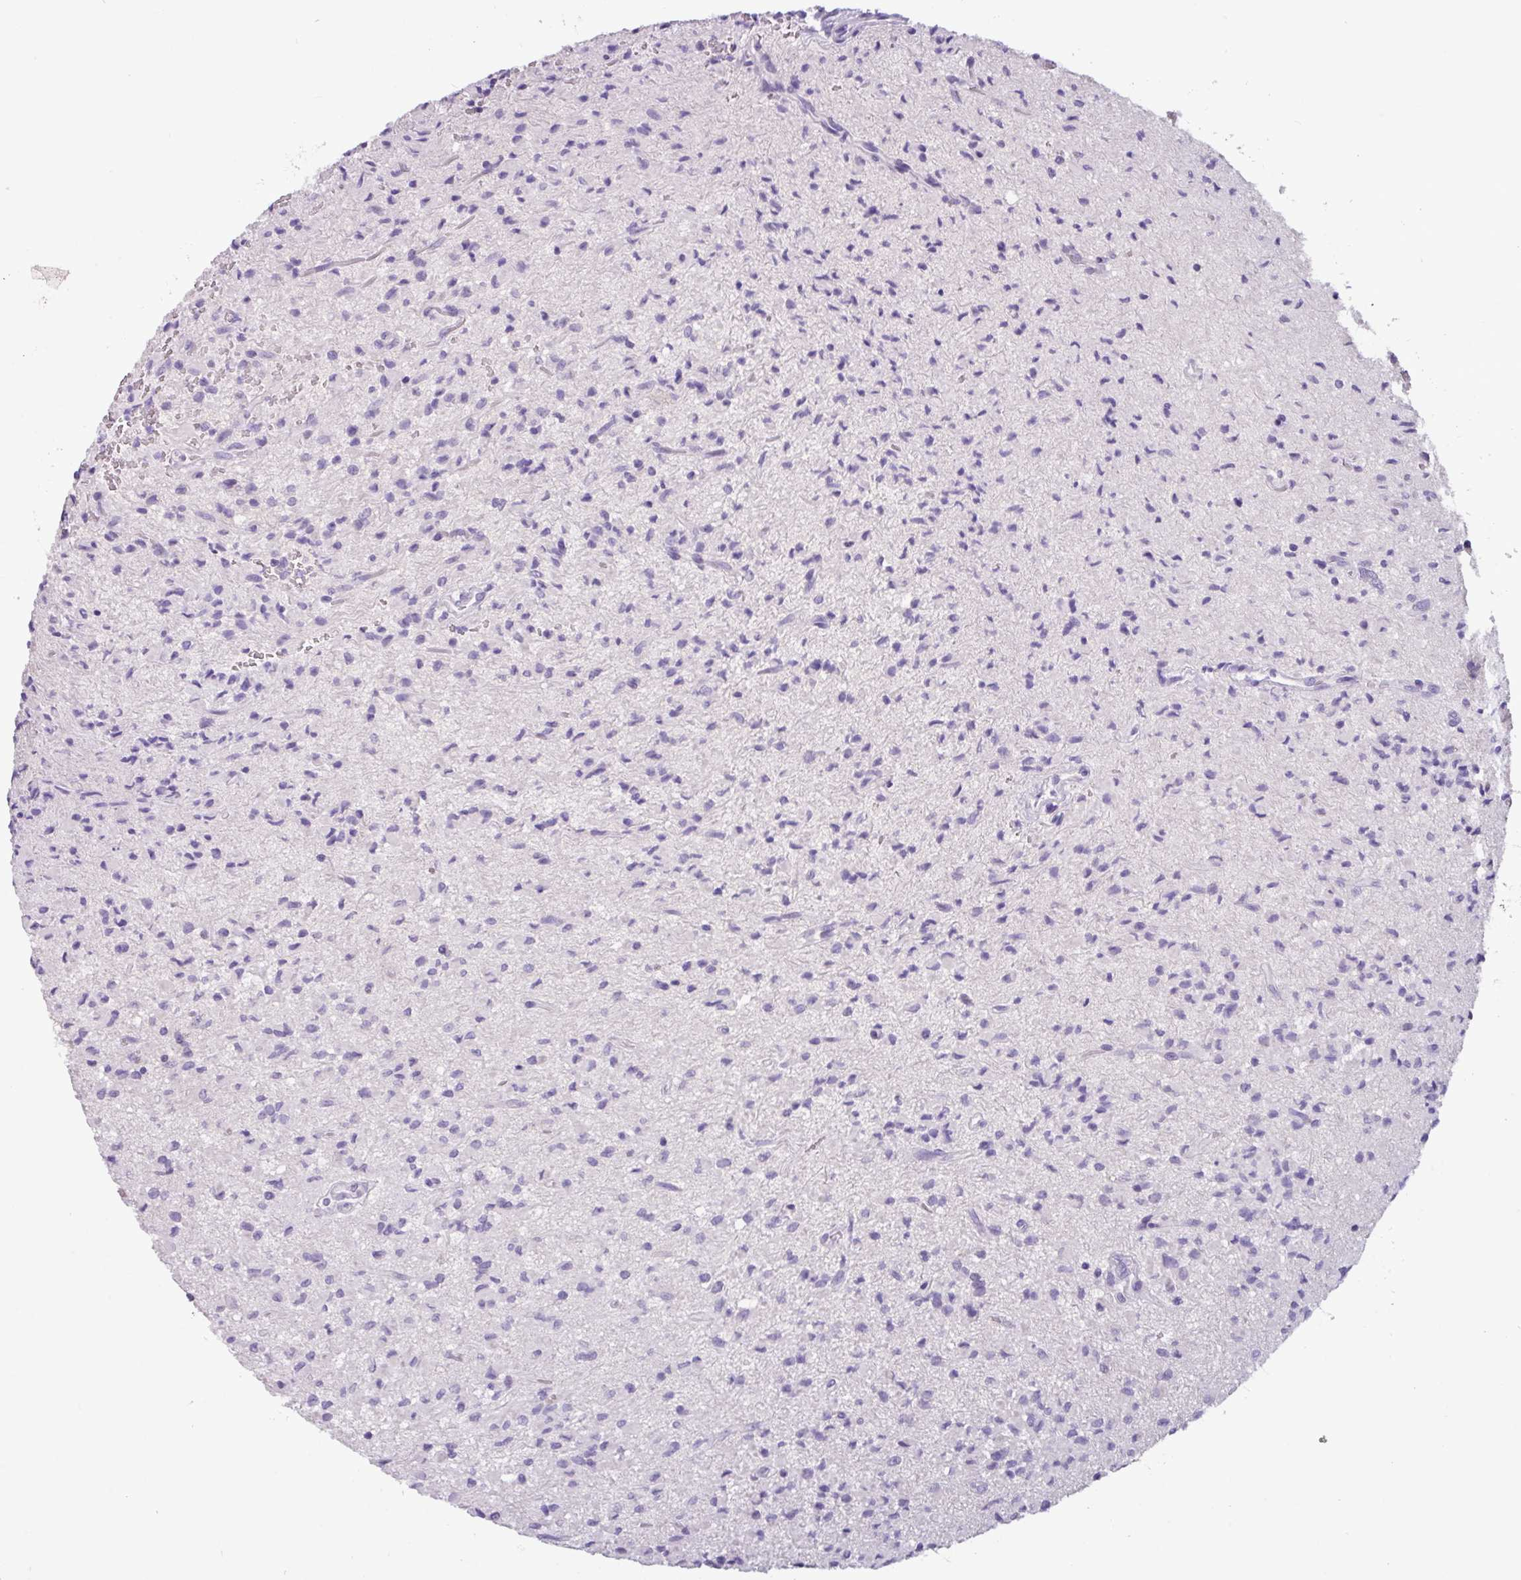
{"staining": {"intensity": "negative", "quantity": "none", "location": "none"}, "tissue": "glioma", "cell_type": "Tumor cells", "image_type": "cancer", "snomed": [{"axis": "morphology", "description": "Glioma, malignant, Low grade"}, {"axis": "topography", "description": "Brain"}], "caption": "DAB immunohistochemical staining of human glioma shows no significant expression in tumor cells.", "gene": "PNLDC1", "patient": {"sex": "female", "age": 33}}